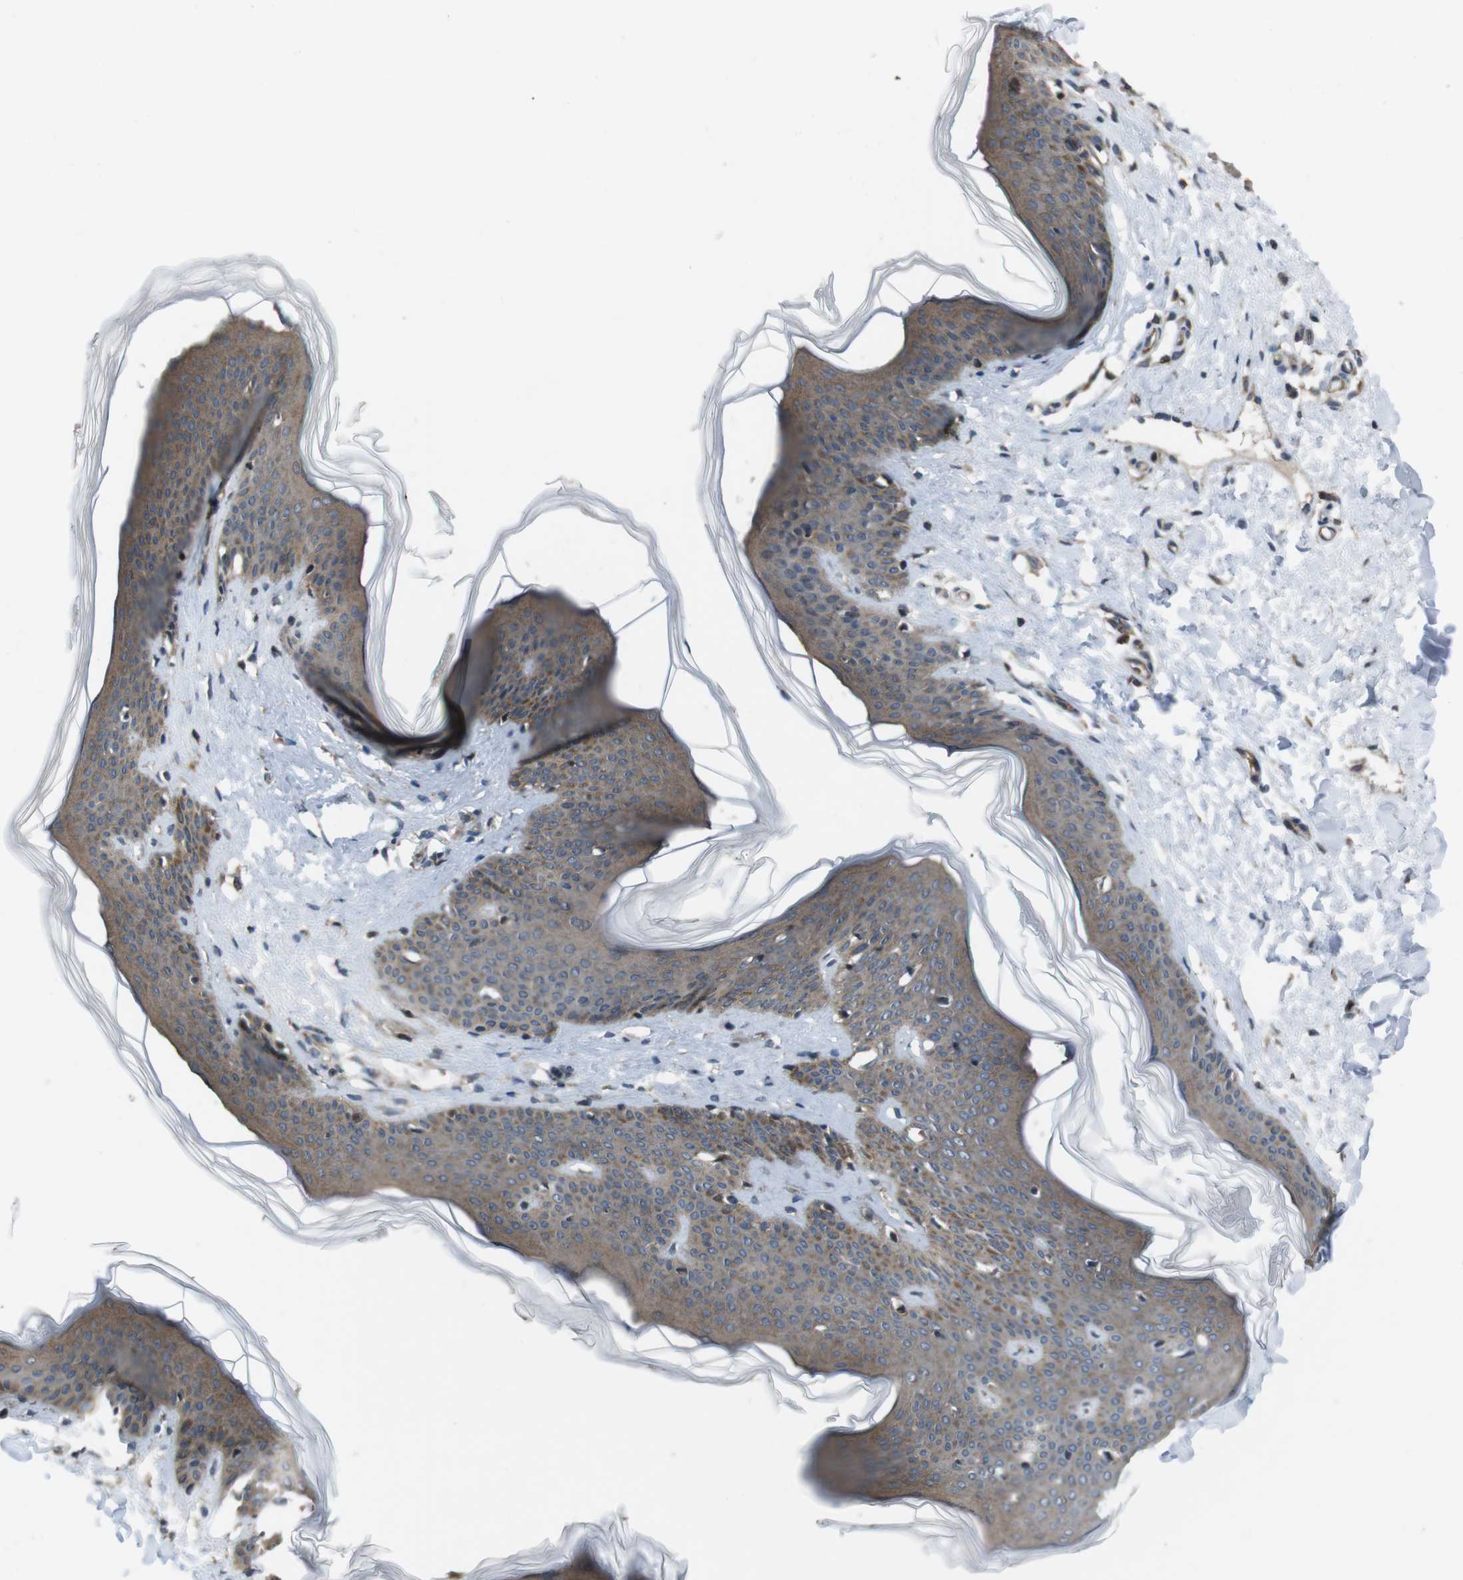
{"staining": {"intensity": "negative", "quantity": "none", "location": "none"}, "tissue": "skin", "cell_type": "Fibroblasts", "image_type": "normal", "snomed": [{"axis": "morphology", "description": "Normal tissue, NOS"}, {"axis": "topography", "description": "Skin"}], "caption": "A high-resolution image shows immunohistochemistry staining of normal skin, which demonstrates no significant expression in fibroblasts.", "gene": "SLC22A23", "patient": {"sex": "female", "age": 17}}